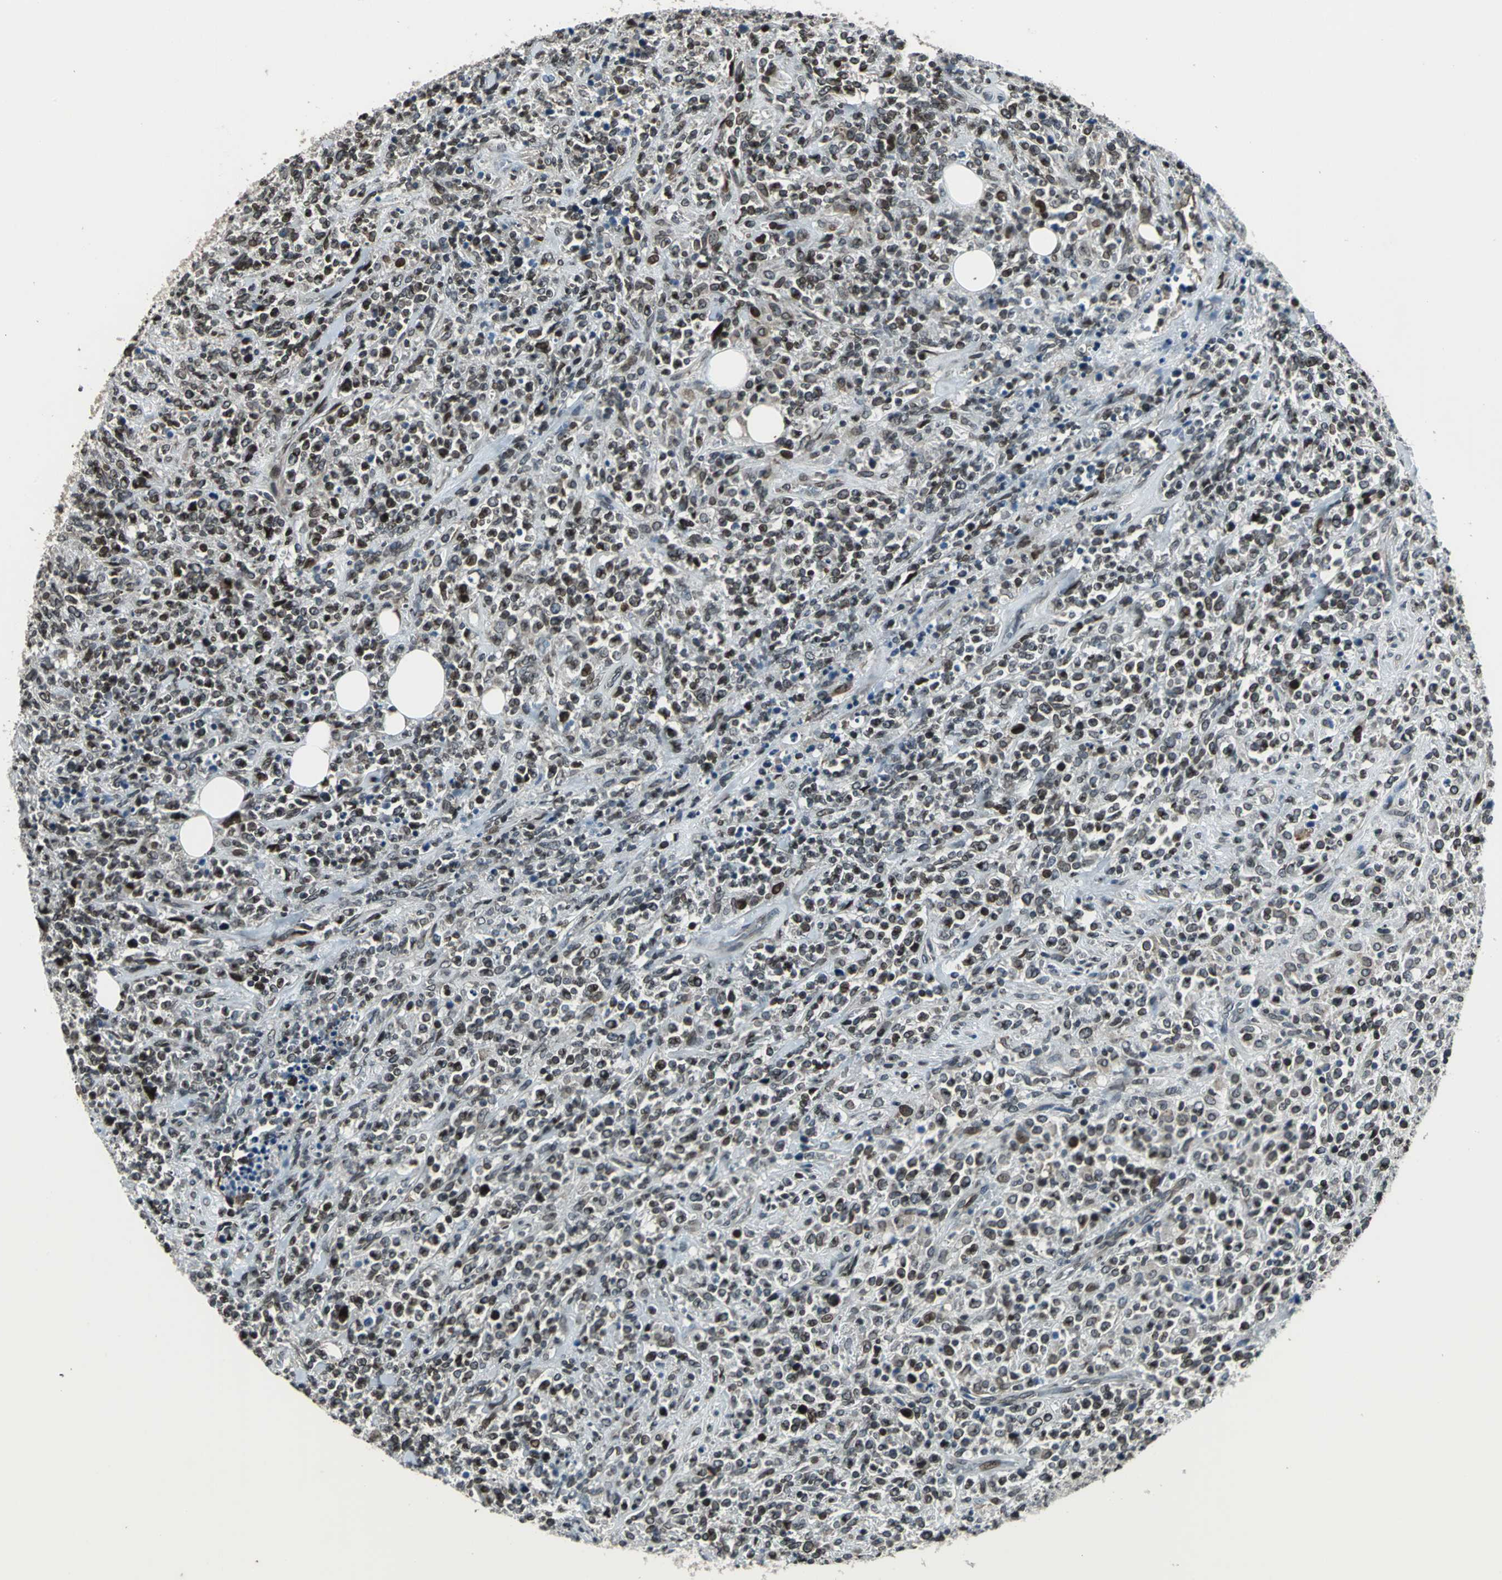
{"staining": {"intensity": "strong", "quantity": "25%-75%", "location": "cytoplasmic/membranous,nuclear"}, "tissue": "lymphoma", "cell_type": "Tumor cells", "image_type": "cancer", "snomed": [{"axis": "morphology", "description": "Malignant lymphoma, non-Hodgkin's type, High grade"}, {"axis": "topography", "description": "Soft tissue"}], "caption": "A photomicrograph of human high-grade malignant lymphoma, non-Hodgkin's type stained for a protein displays strong cytoplasmic/membranous and nuclear brown staining in tumor cells.", "gene": "BRIP1", "patient": {"sex": "male", "age": 18}}